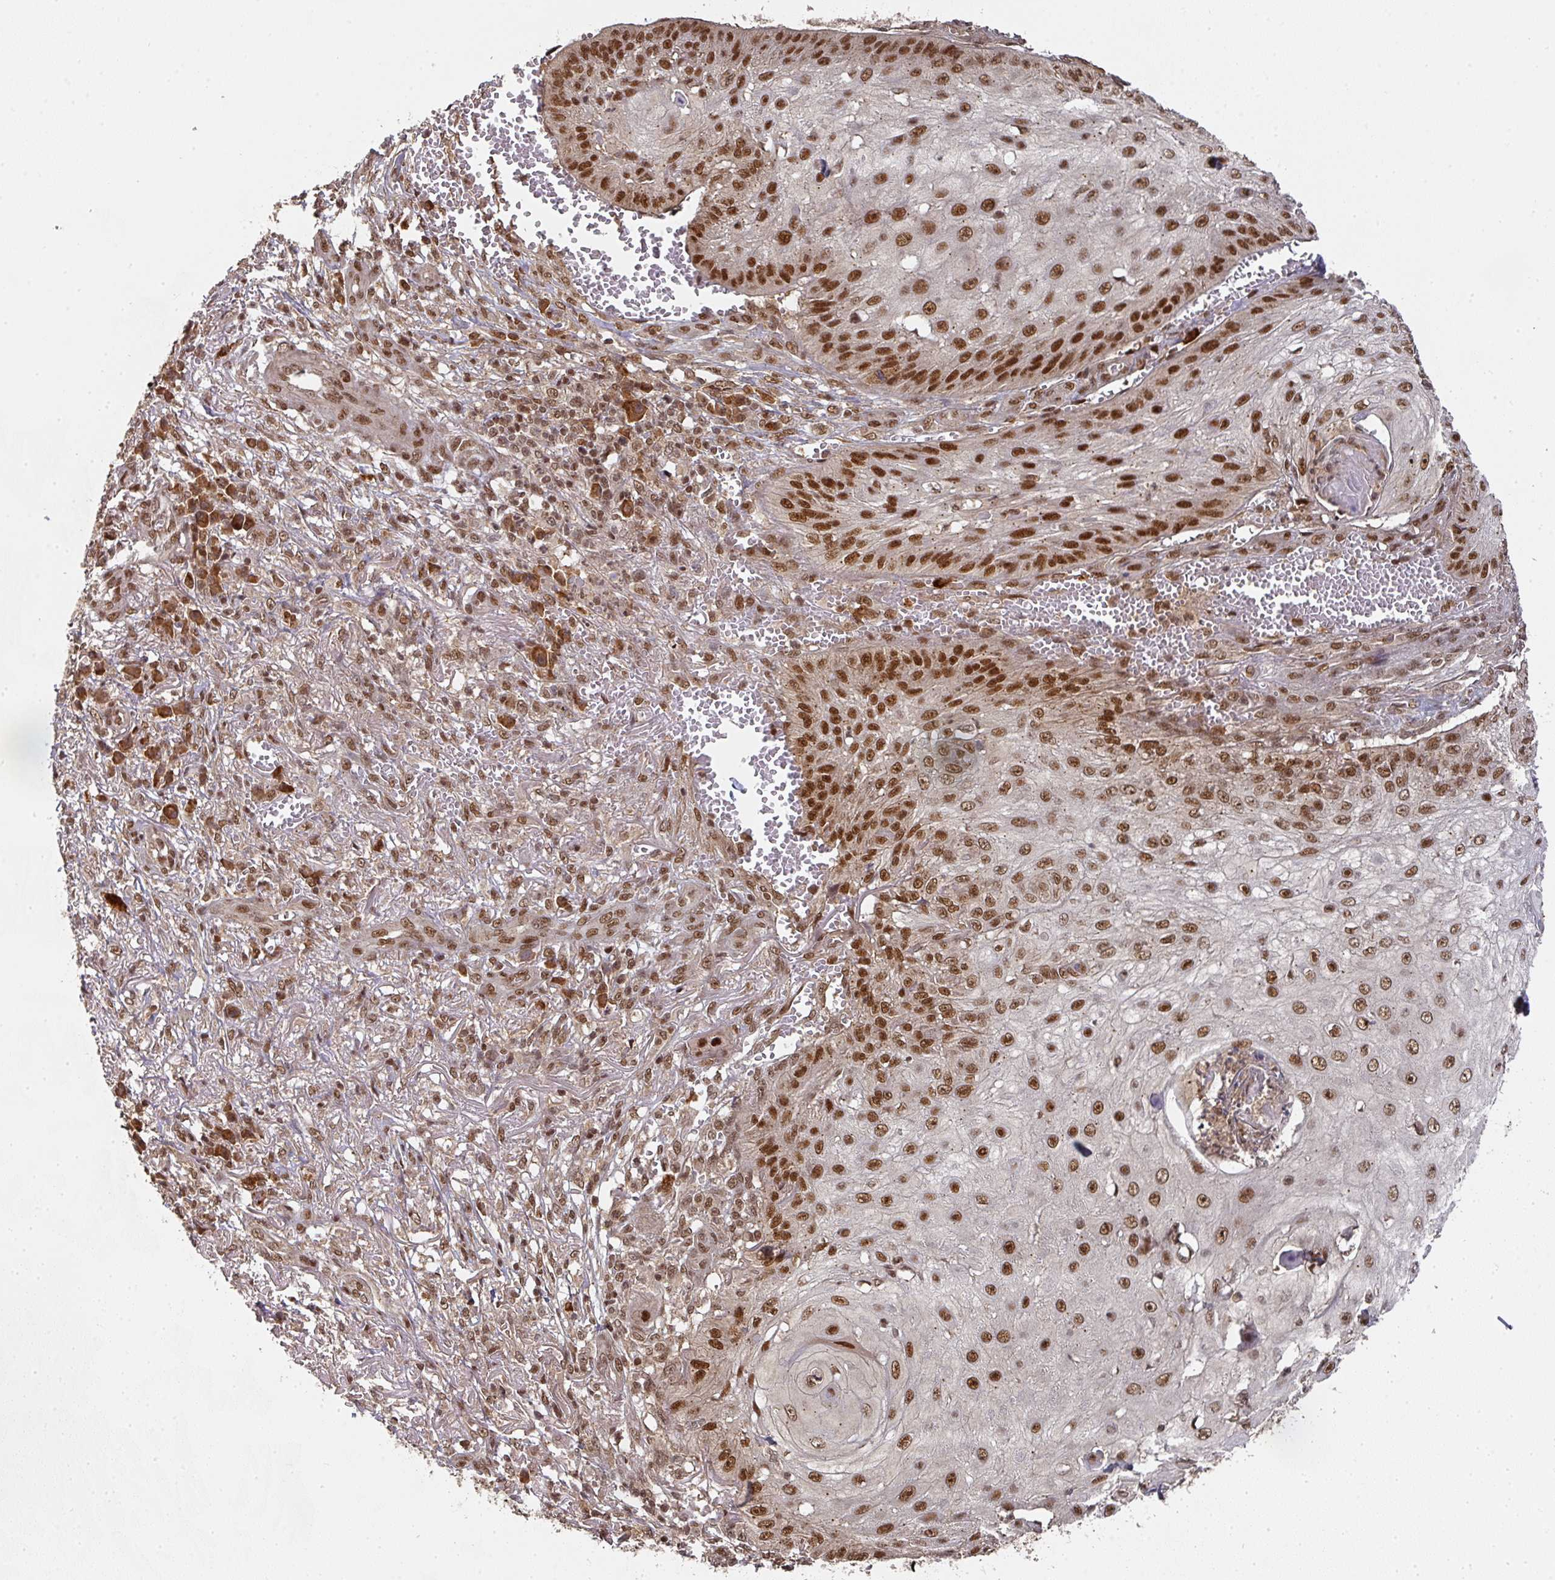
{"staining": {"intensity": "strong", "quantity": ">75%", "location": "nuclear"}, "tissue": "skin cancer", "cell_type": "Tumor cells", "image_type": "cancer", "snomed": [{"axis": "morphology", "description": "Squamous cell carcinoma, NOS"}, {"axis": "topography", "description": "Skin"}], "caption": "A high-resolution photomicrograph shows immunohistochemistry staining of skin cancer (squamous cell carcinoma), which displays strong nuclear positivity in about >75% of tumor cells. (Brightfield microscopy of DAB IHC at high magnification).", "gene": "DIDO1", "patient": {"sex": "male", "age": 70}}